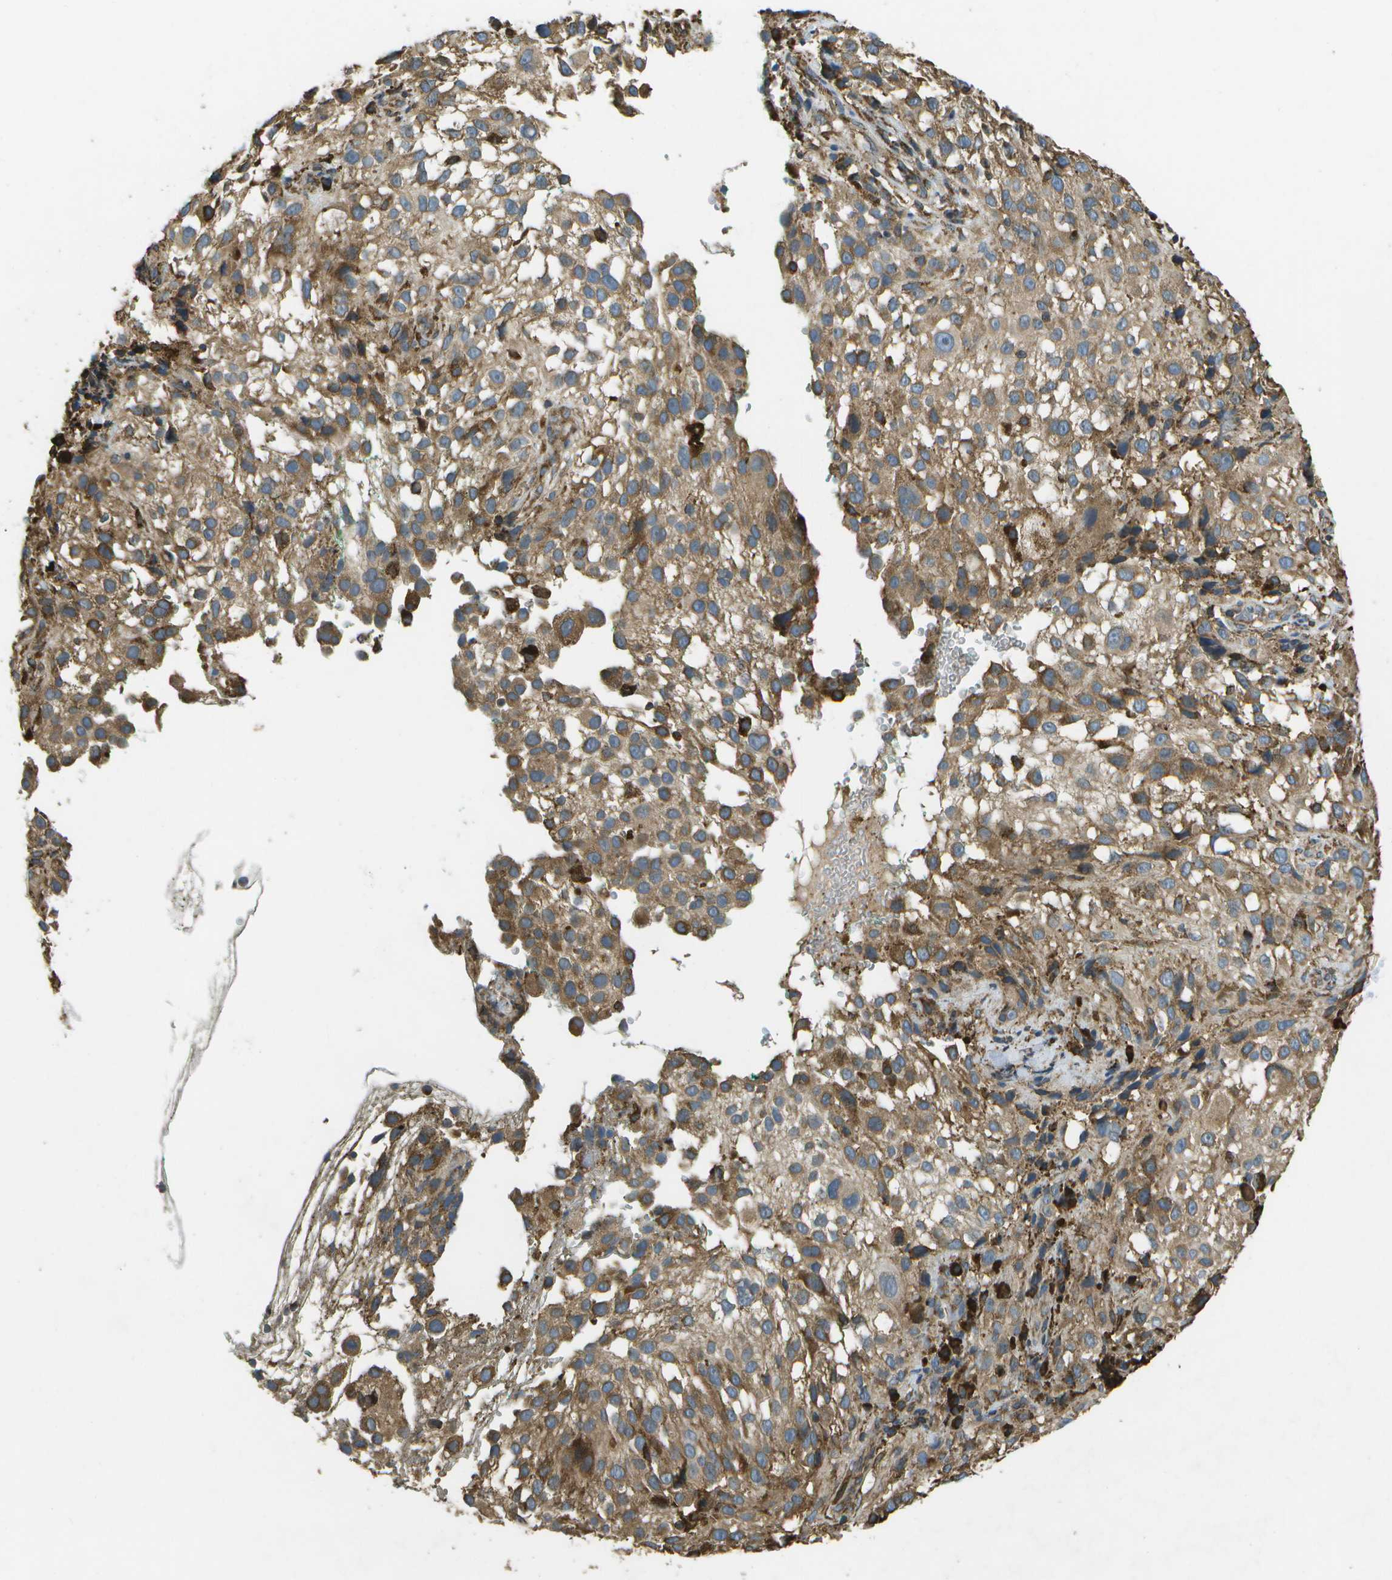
{"staining": {"intensity": "moderate", "quantity": ">75%", "location": "cytoplasmic/membranous"}, "tissue": "melanoma", "cell_type": "Tumor cells", "image_type": "cancer", "snomed": [{"axis": "morphology", "description": "Necrosis, NOS"}, {"axis": "morphology", "description": "Malignant melanoma, NOS"}, {"axis": "topography", "description": "Skin"}], "caption": "Immunohistochemical staining of human malignant melanoma reveals medium levels of moderate cytoplasmic/membranous protein positivity in approximately >75% of tumor cells.", "gene": "PDIA4", "patient": {"sex": "female", "age": 87}}